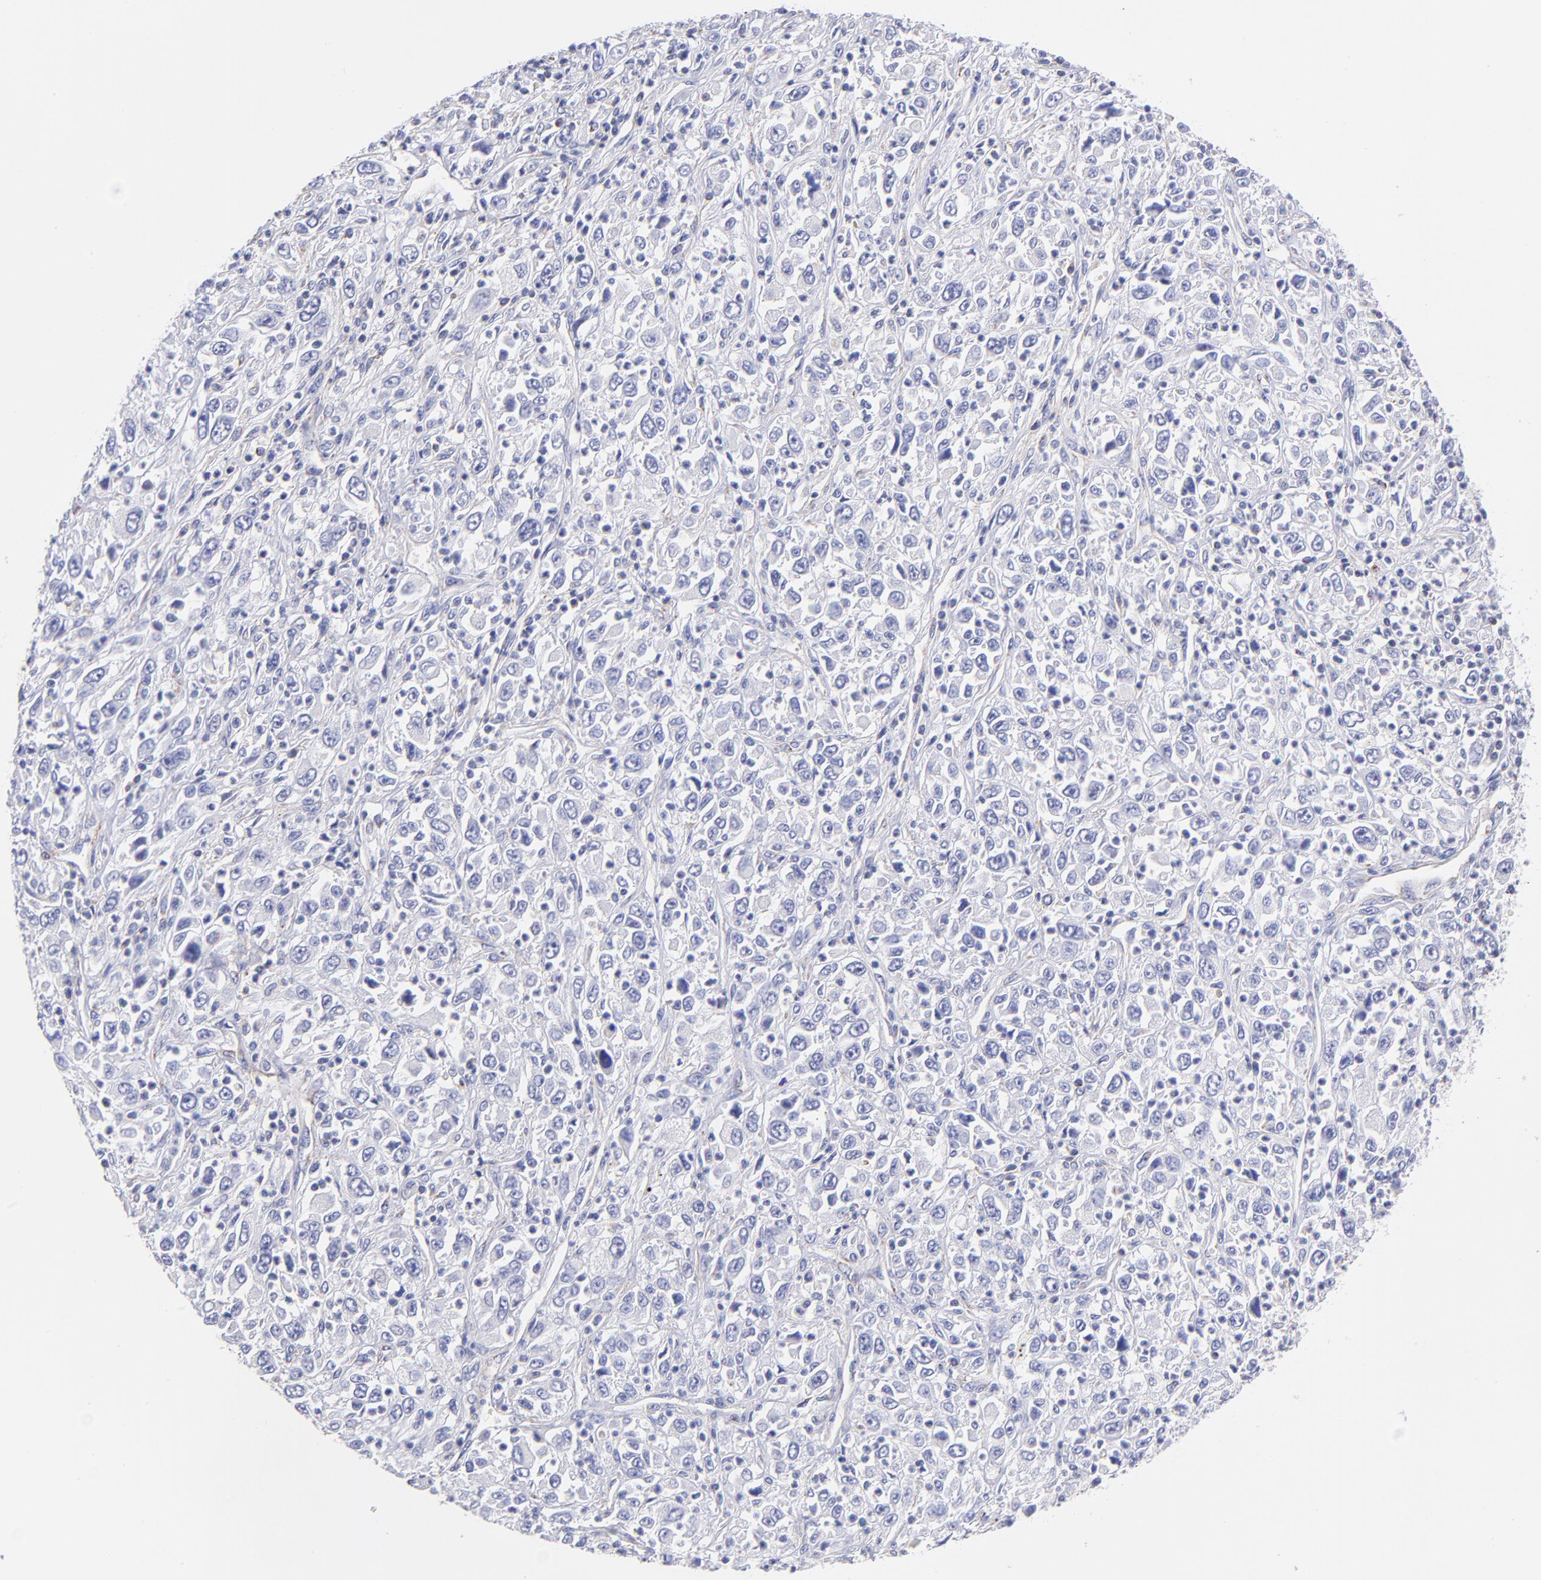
{"staining": {"intensity": "negative", "quantity": "none", "location": "none"}, "tissue": "melanoma", "cell_type": "Tumor cells", "image_type": "cancer", "snomed": [{"axis": "morphology", "description": "Malignant melanoma, Metastatic site"}, {"axis": "topography", "description": "Skin"}], "caption": "This is an IHC image of malignant melanoma (metastatic site). There is no staining in tumor cells.", "gene": "NDUFB7", "patient": {"sex": "female", "age": 56}}